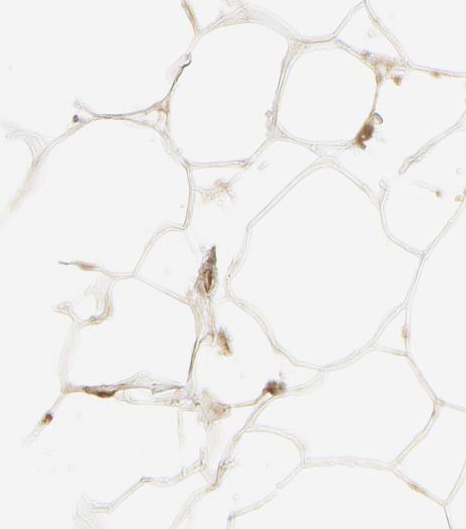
{"staining": {"intensity": "weak", "quantity": "25%-75%", "location": "cytoplasmic/membranous,nuclear"}, "tissue": "adipose tissue", "cell_type": "Adipocytes", "image_type": "normal", "snomed": [{"axis": "morphology", "description": "Normal tissue, NOS"}, {"axis": "morphology", "description": "Duct carcinoma"}, {"axis": "topography", "description": "Breast"}, {"axis": "topography", "description": "Adipose tissue"}], "caption": "This micrograph displays immunohistochemistry (IHC) staining of unremarkable adipose tissue, with low weak cytoplasmic/membranous,nuclear positivity in about 25%-75% of adipocytes.", "gene": "NEDD8", "patient": {"sex": "female", "age": 37}}